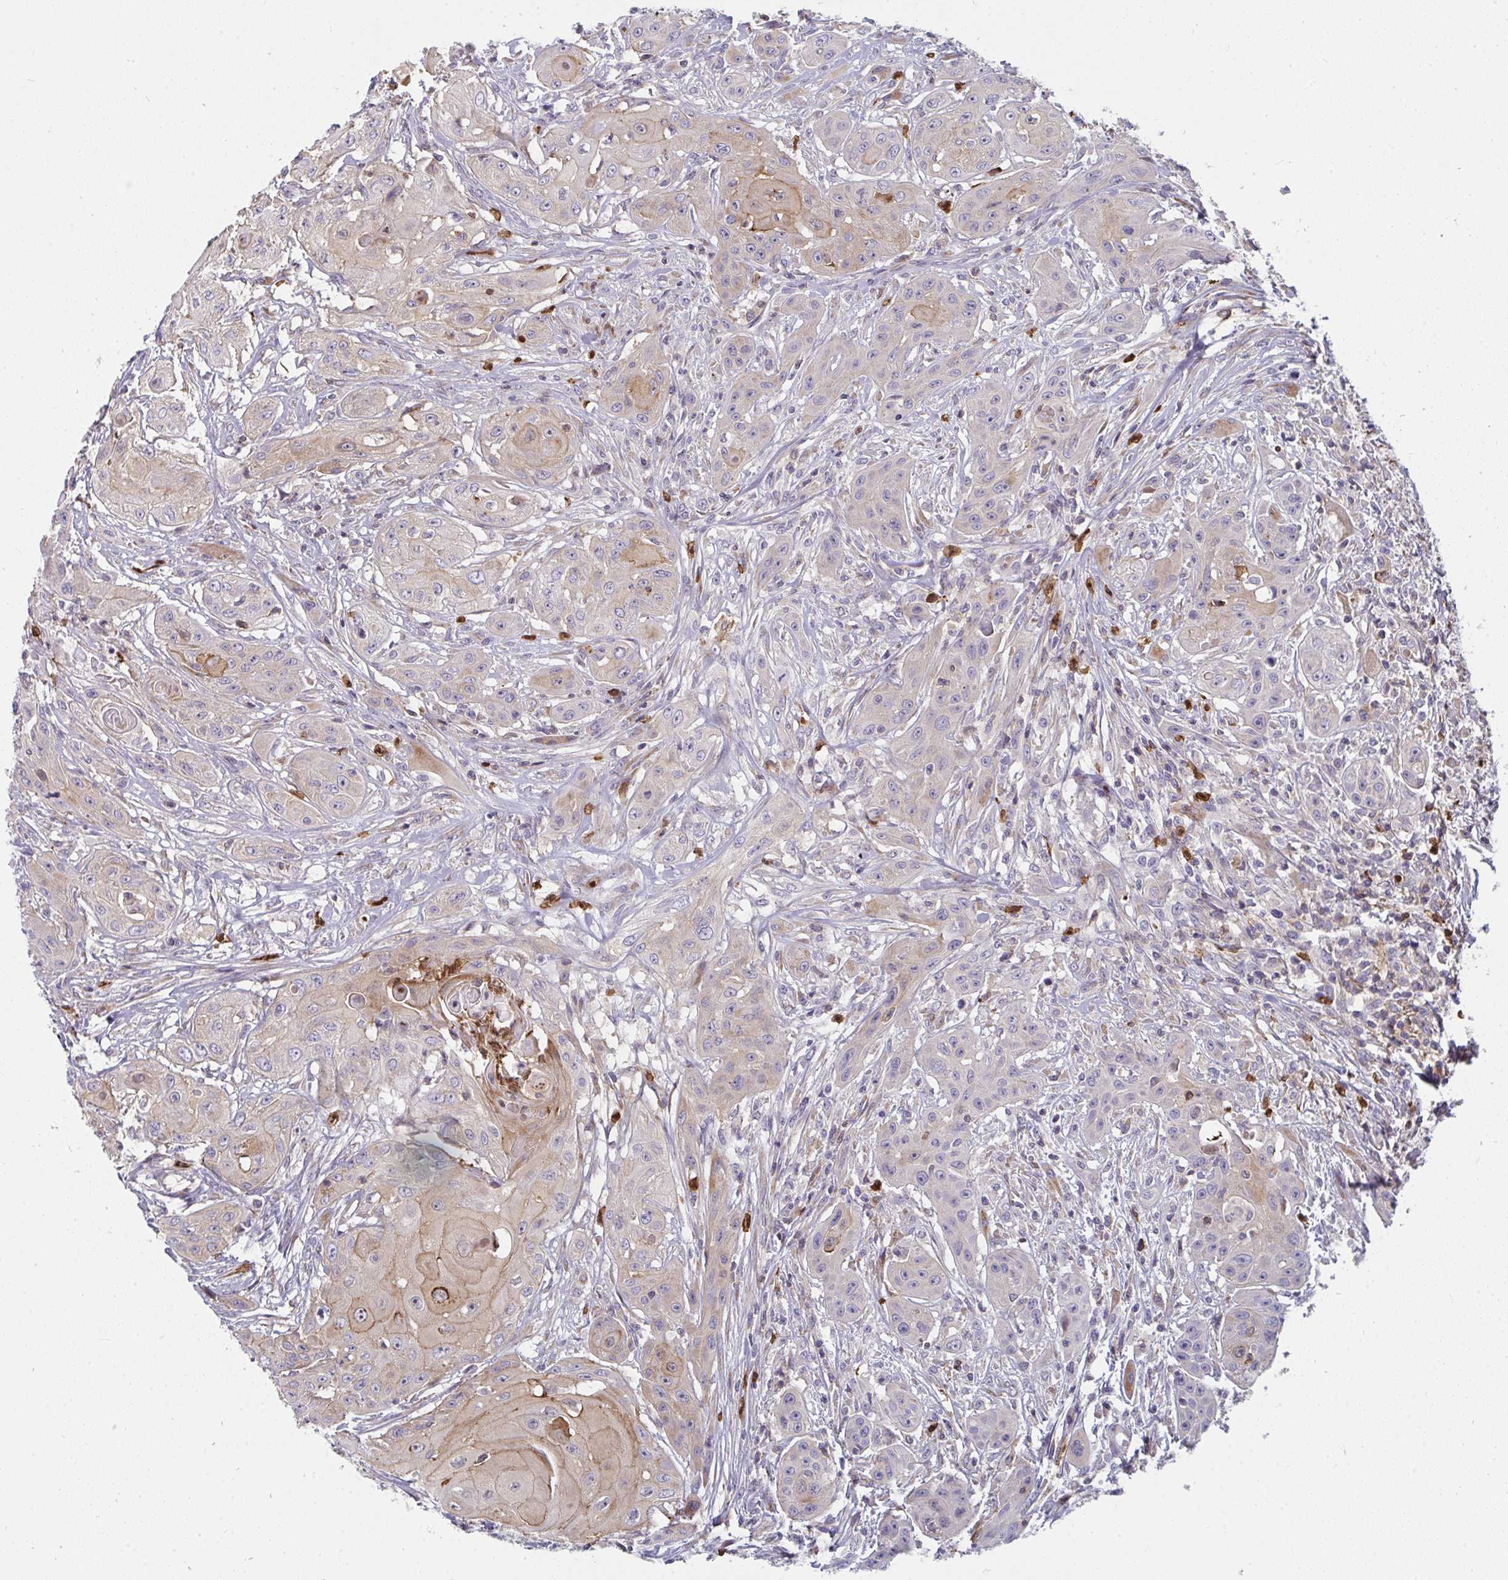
{"staining": {"intensity": "moderate", "quantity": "<25%", "location": "cytoplasmic/membranous"}, "tissue": "head and neck cancer", "cell_type": "Tumor cells", "image_type": "cancer", "snomed": [{"axis": "morphology", "description": "Squamous cell carcinoma, NOS"}, {"axis": "topography", "description": "Oral tissue"}, {"axis": "topography", "description": "Head-Neck"}, {"axis": "topography", "description": "Neck, NOS"}], "caption": "Immunohistochemistry (IHC) staining of squamous cell carcinoma (head and neck), which demonstrates low levels of moderate cytoplasmic/membranous staining in approximately <25% of tumor cells indicating moderate cytoplasmic/membranous protein positivity. The staining was performed using DAB (brown) for protein detection and nuclei were counterstained in hematoxylin (blue).", "gene": "CSF3R", "patient": {"sex": "female", "age": 55}}